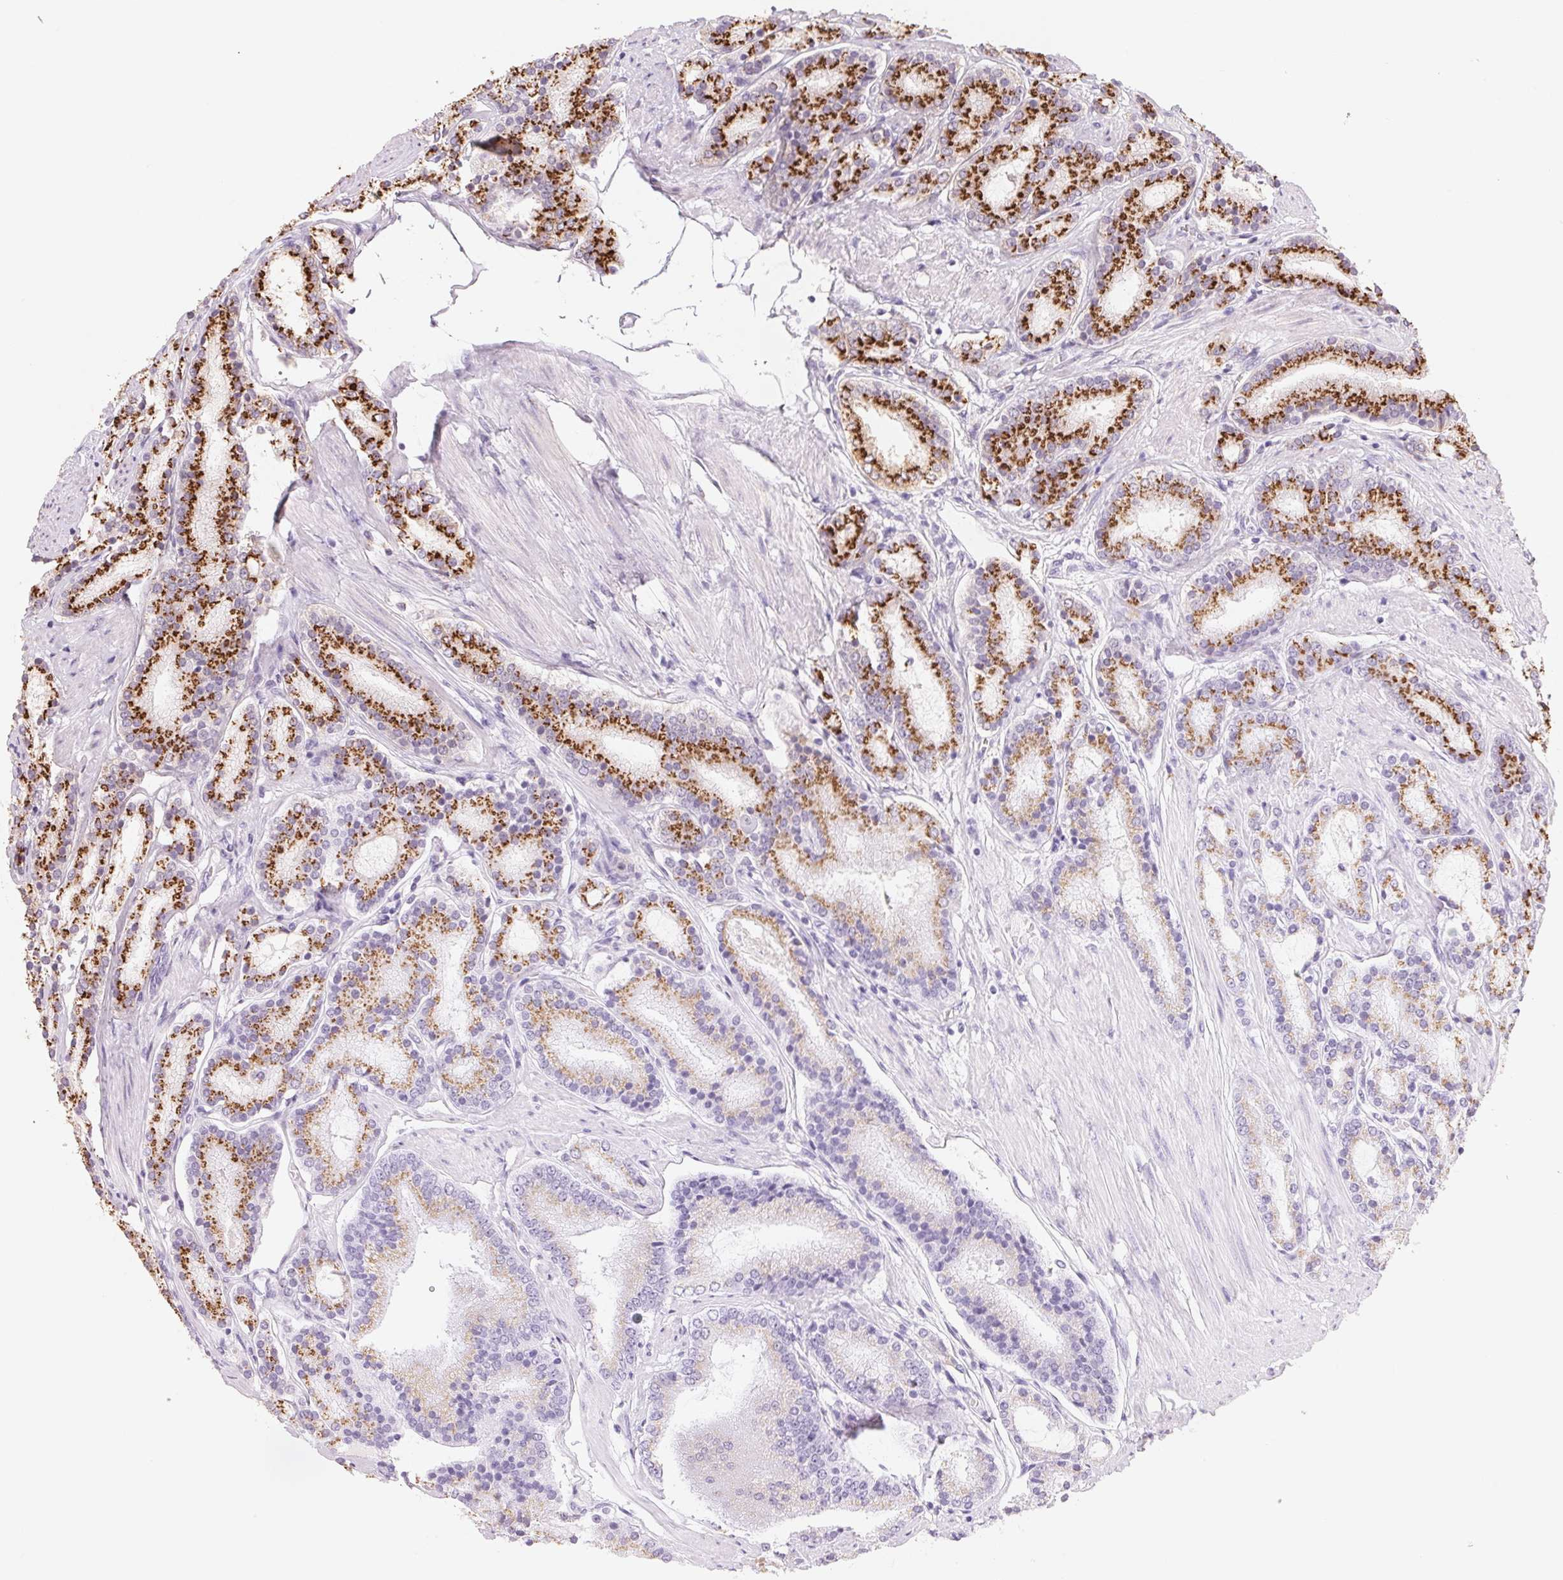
{"staining": {"intensity": "strong", "quantity": "25%-75%", "location": "cytoplasmic/membranous"}, "tissue": "prostate cancer", "cell_type": "Tumor cells", "image_type": "cancer", "snomed": [{"axis": "morphology", "description": "Adenocarcinoma, High grade"}, {"axis": "topography", "description": "Prostate"}], "caption": "The immunohistochemical stain shows strong cytoplasmic/membranous staining in tumor cells of prostate high-grade adenocarcinoma tissue.", "gene": "GALNT7", "patient": {"sex": "male", "age": 63}}